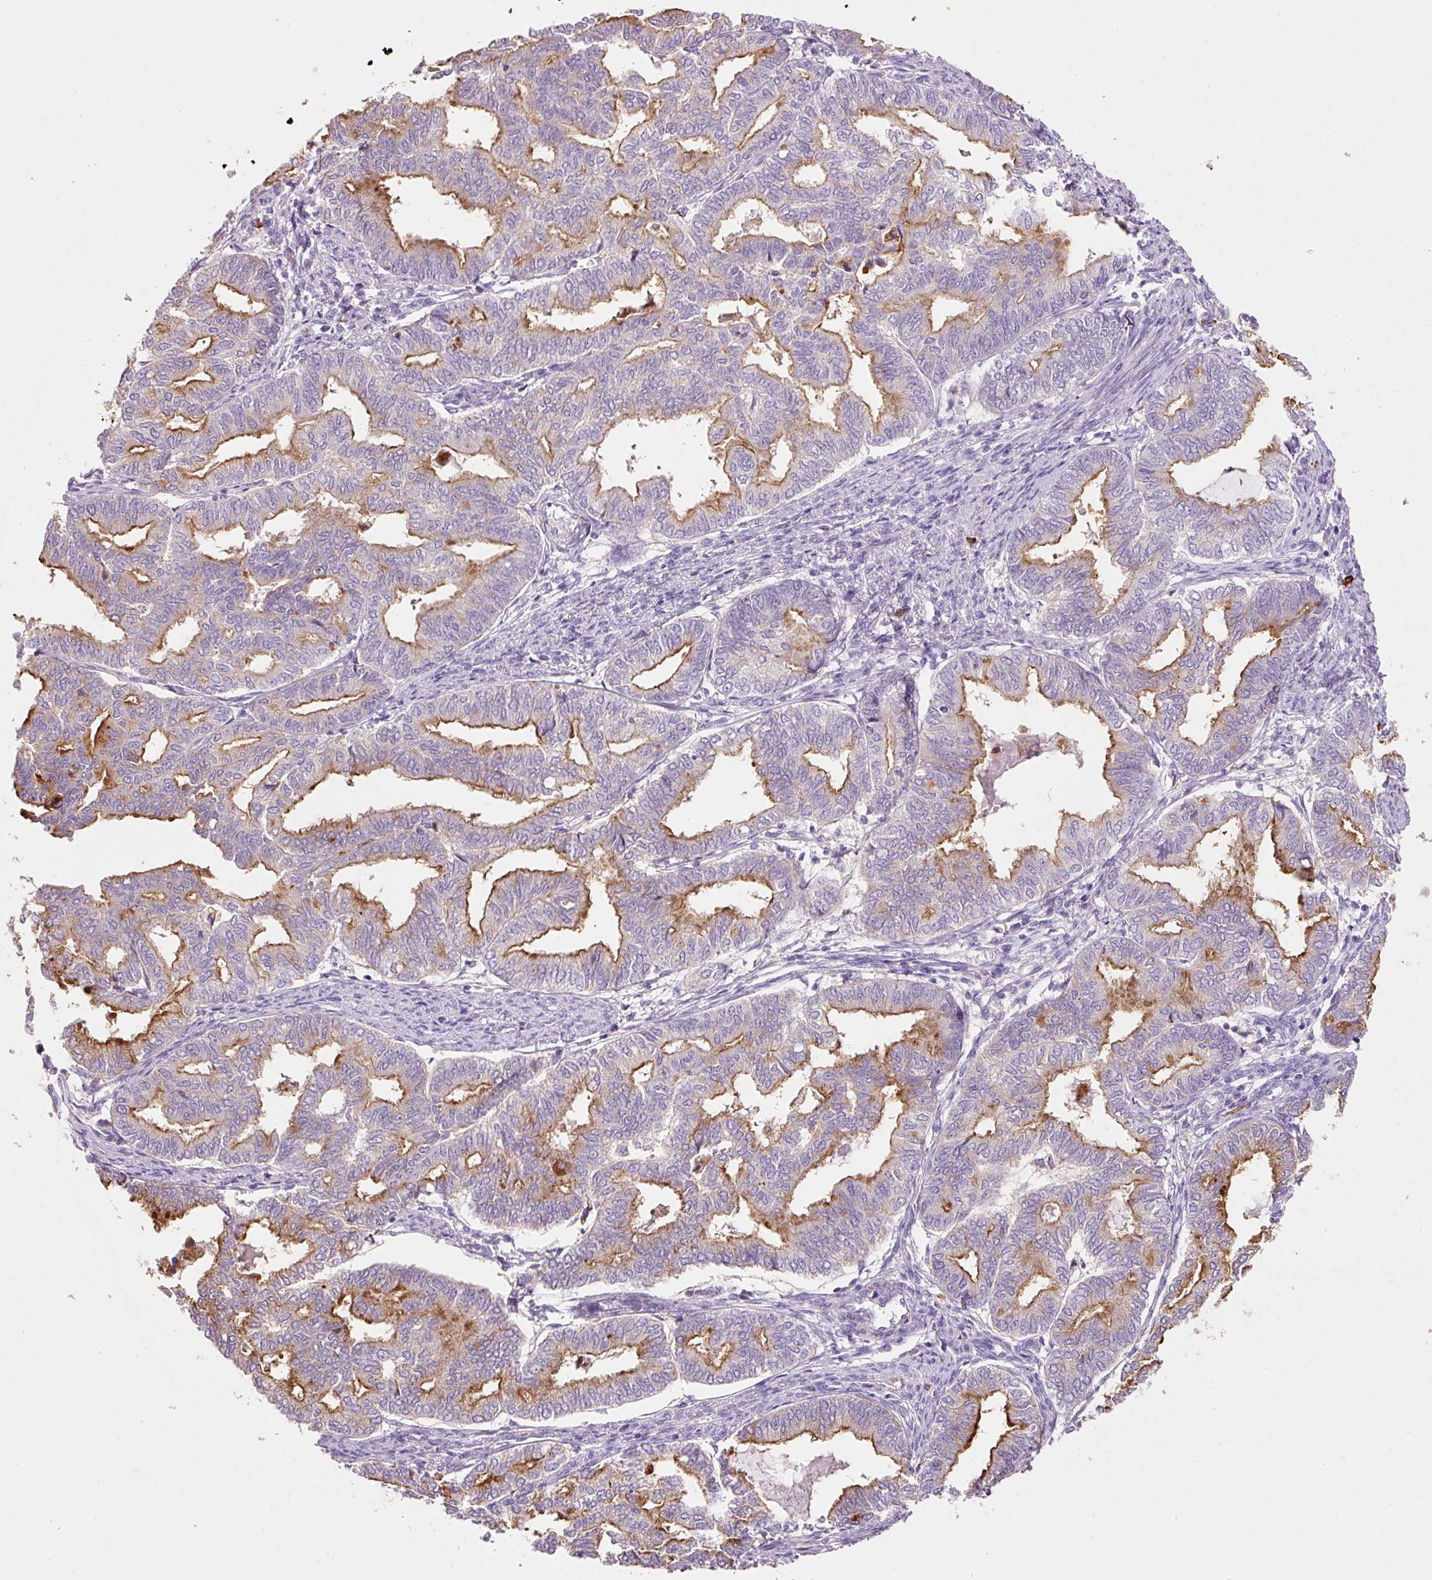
{"staining": {"intensity": "moderate", "quantity": ">75%", "location": "cytoplasmic/membranous"}, "tissue": "endometrial cancer", "cell_type": "Tumor cells", "image_type": "cancer", "snomed": [{"axis": "morphology", "description": "Adenocarcinoma, NOS"}, {"axis": "topography", "description": "Endometrium"}], "caption": "High-power microscopy captured an immunohistochemistry (IHC) image of adenocarcinoma (endometrial), revealing moderate cytoplasmic/membranous positivity in about >75% of tumor cells.", "gene": "TMC8", "patient": {"sex": "female", "age": 79}}